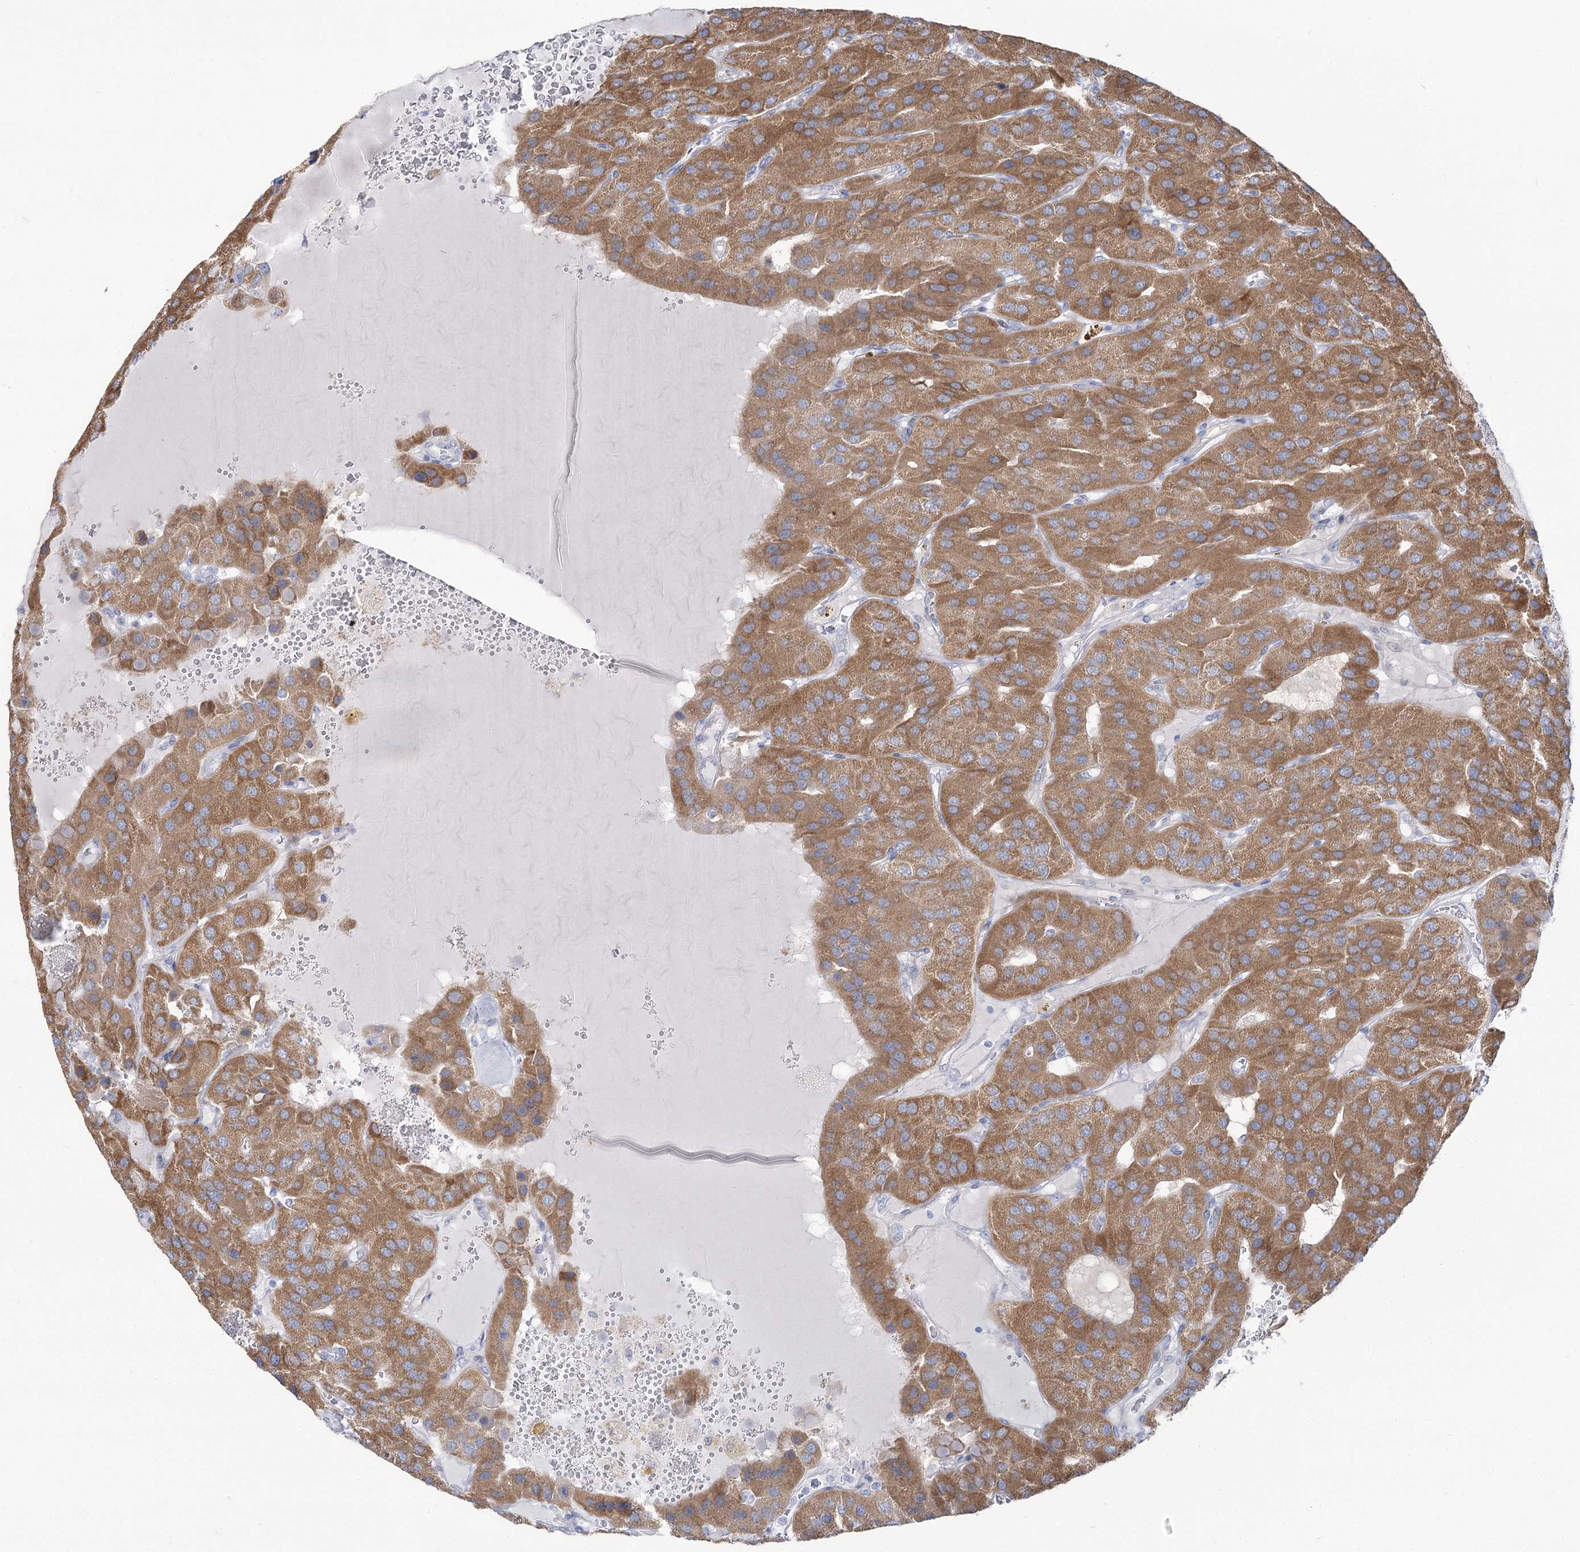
{"staining": {"intensity": "moderate", "quantity": ">75%", "location": "cytoplasmic/membranous"}, "tissue": "parathyroid gland", "cell_type": "Glandular cells", "image_type": "normal", "snomed": [{"axis": "morphology", "description": "Normal tissue, NOS"}, {"axis": "morphology", "description": "Adenoma, NOS"}, {"axis": "topography", "description": "Parathyroid gland"}], "caption": "This micrograph shows unremarkable parathyroid gland stained with immunohistochemistry (IHC) to label a protein in brown. The cytoplasmic/membranous of glandular cells show moderate positivity for the protein. Nuclei are counter-stained blue.", "gene": "SUOX", "patient": {"sex": "female", "age": 86}}